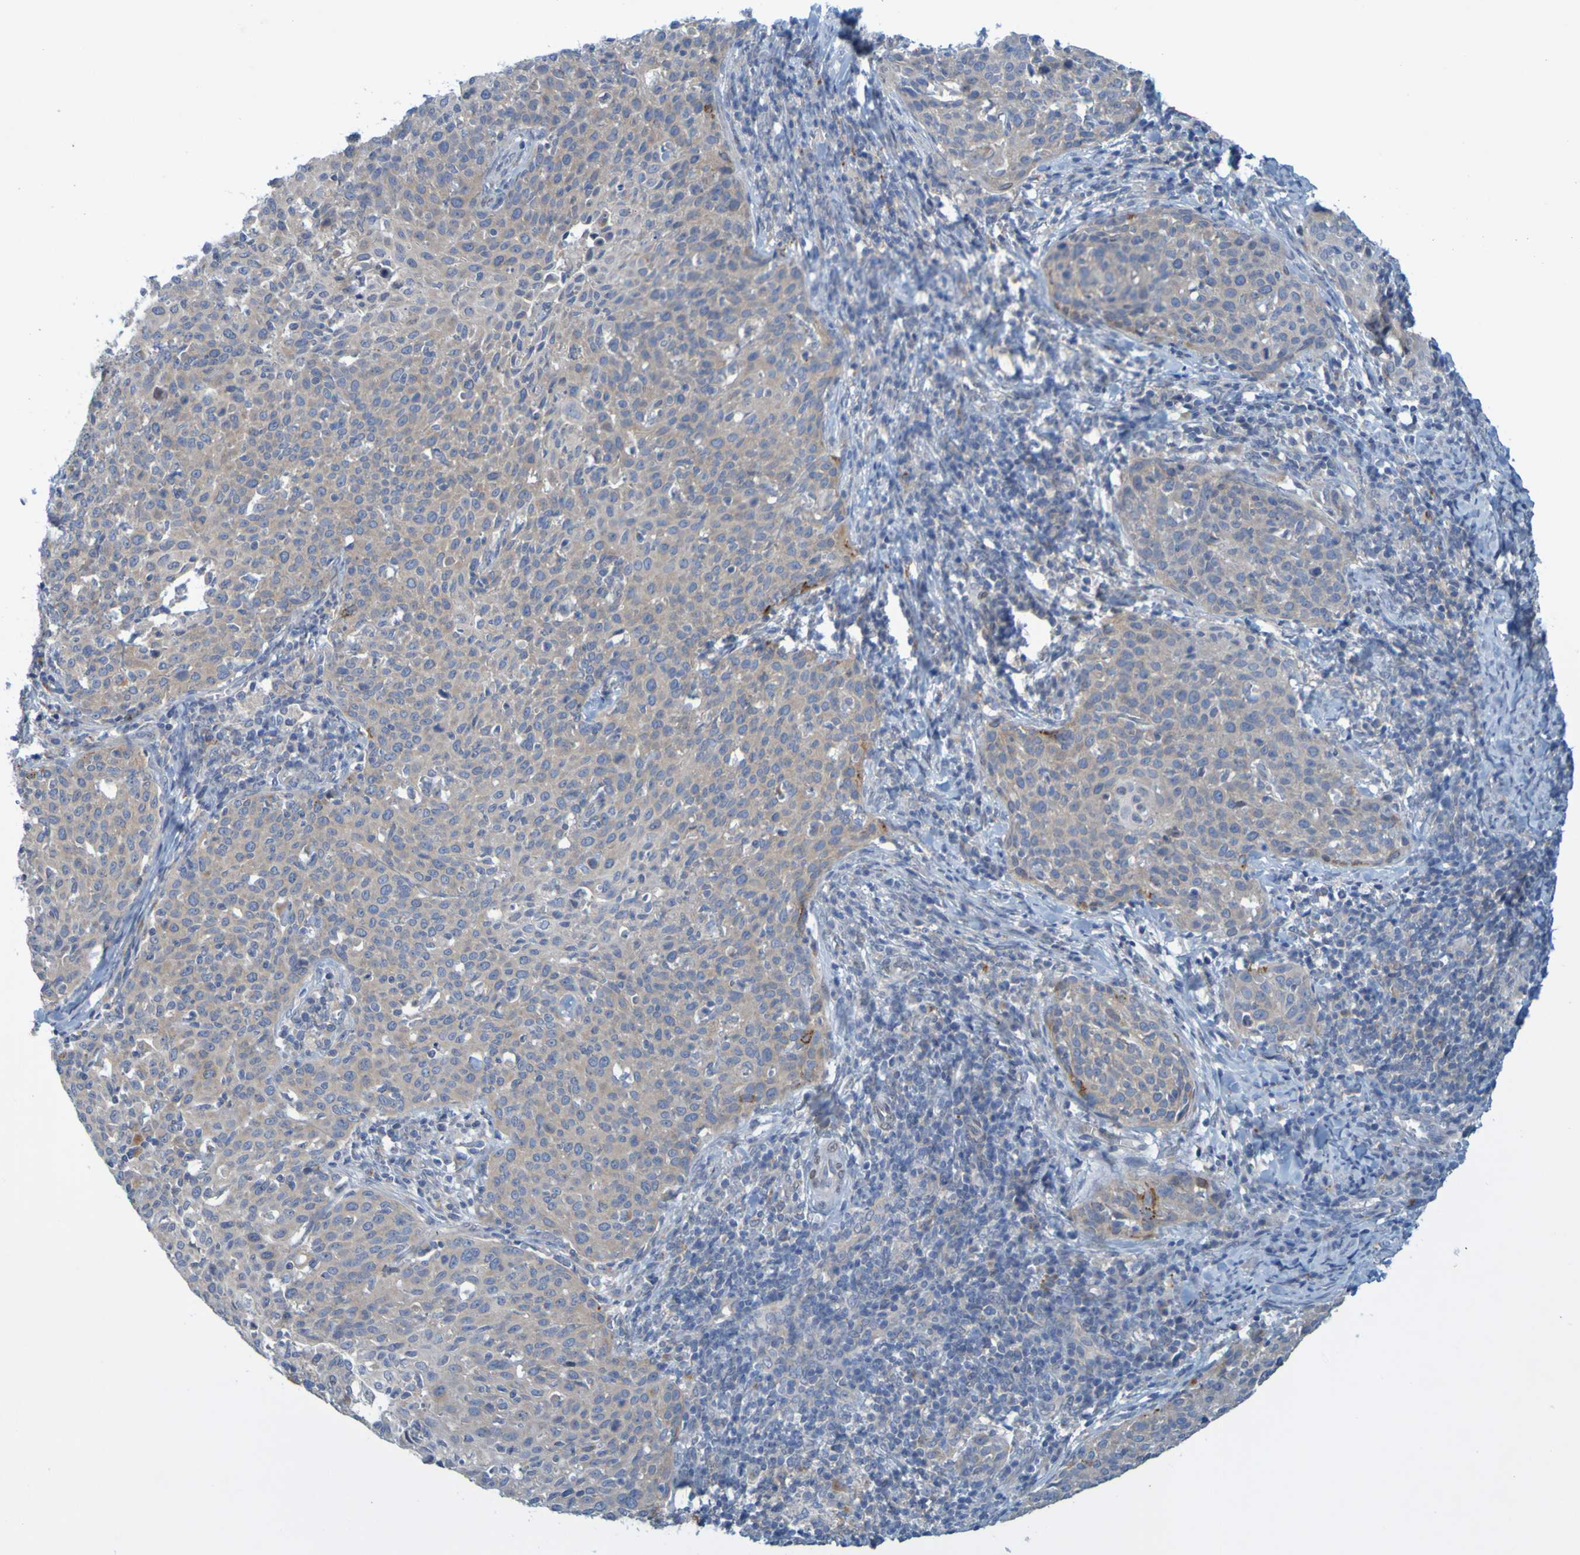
{"staining": {"intensity": "weak", "quantity": ">75%", "location": "cytoplasmic/membranous"}, "tissue": "cervical cancer", "cell_type": "Tumor cells", "image_type": "cancer", "snomed": [{"axis": "morphology", "description": "Squamous cell carcinoma, NOS"}, {"axis": "topography", "description": "Cervix"}], "caption": "The immunohistochemical stain labels weak cytoplasmic/membranous expression in tumor cells of cervical cancer (squamous cell carcinoma) tissue. The staining was performed using DAB (3,3'-diaminobenzidine), with brown indicating positive protein expression. Nuclei are stained blue with hematoxylin.", "gene": "MAG", "patient": {"sex": "female", "age": 38}}